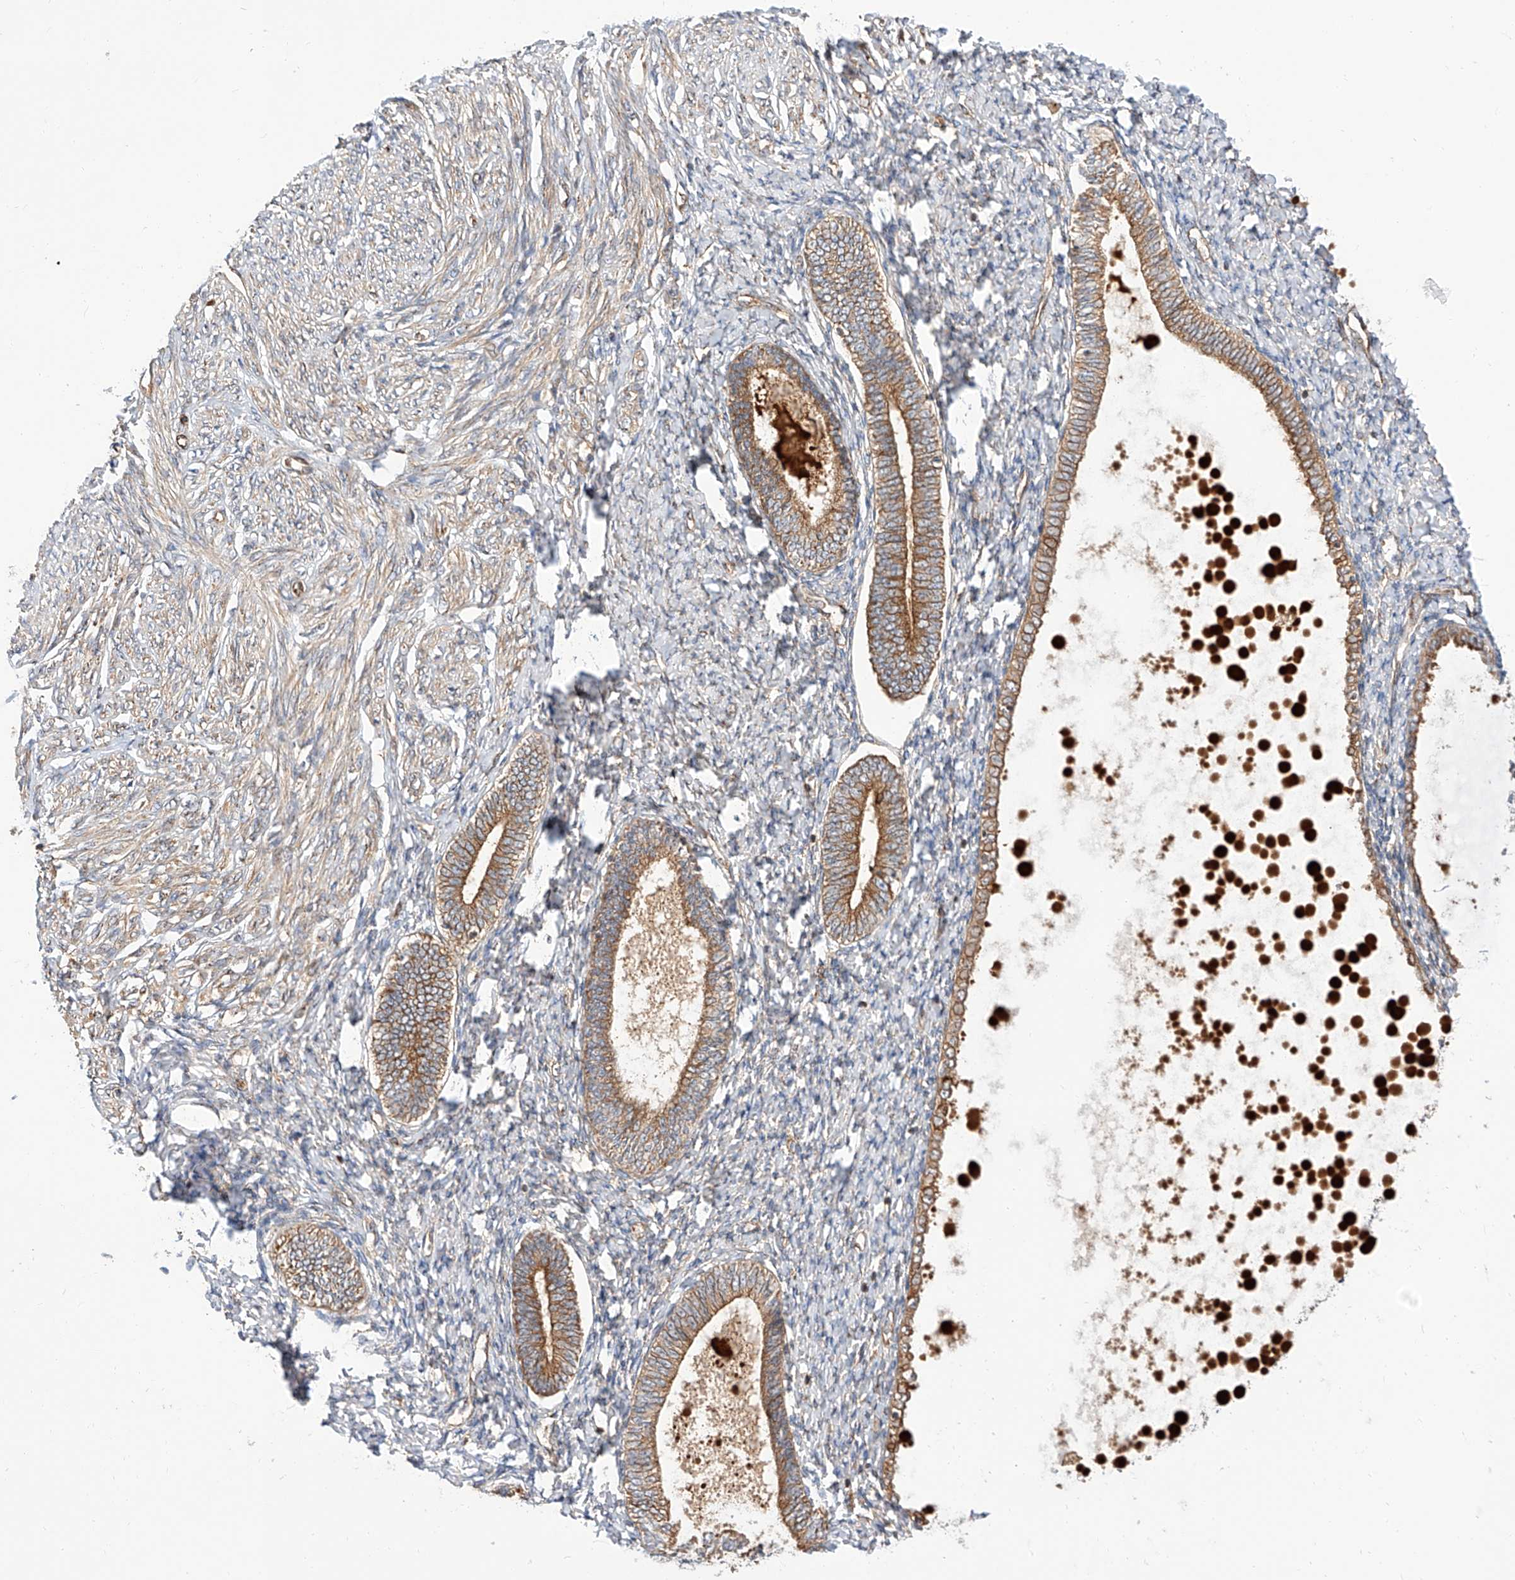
{"staining": {"intensity": "negative", "quantity": "none", "location": "none"}, "tissue": "endometrium", "cell_type": "Cells in endometrial stroma", "image_type": "normal", "snomed": [{"axis": "morphology", "description": "Normal tissue, NOS"}, {"axis": "topography", "description": "Endometrium"}], "caption": "The photomicrograph demonstrates no staining of cells in endometrial stroma in unremarkable endometrium.", "gene": "ISCA2", "patient": {"sex": "female", "age": 72}}